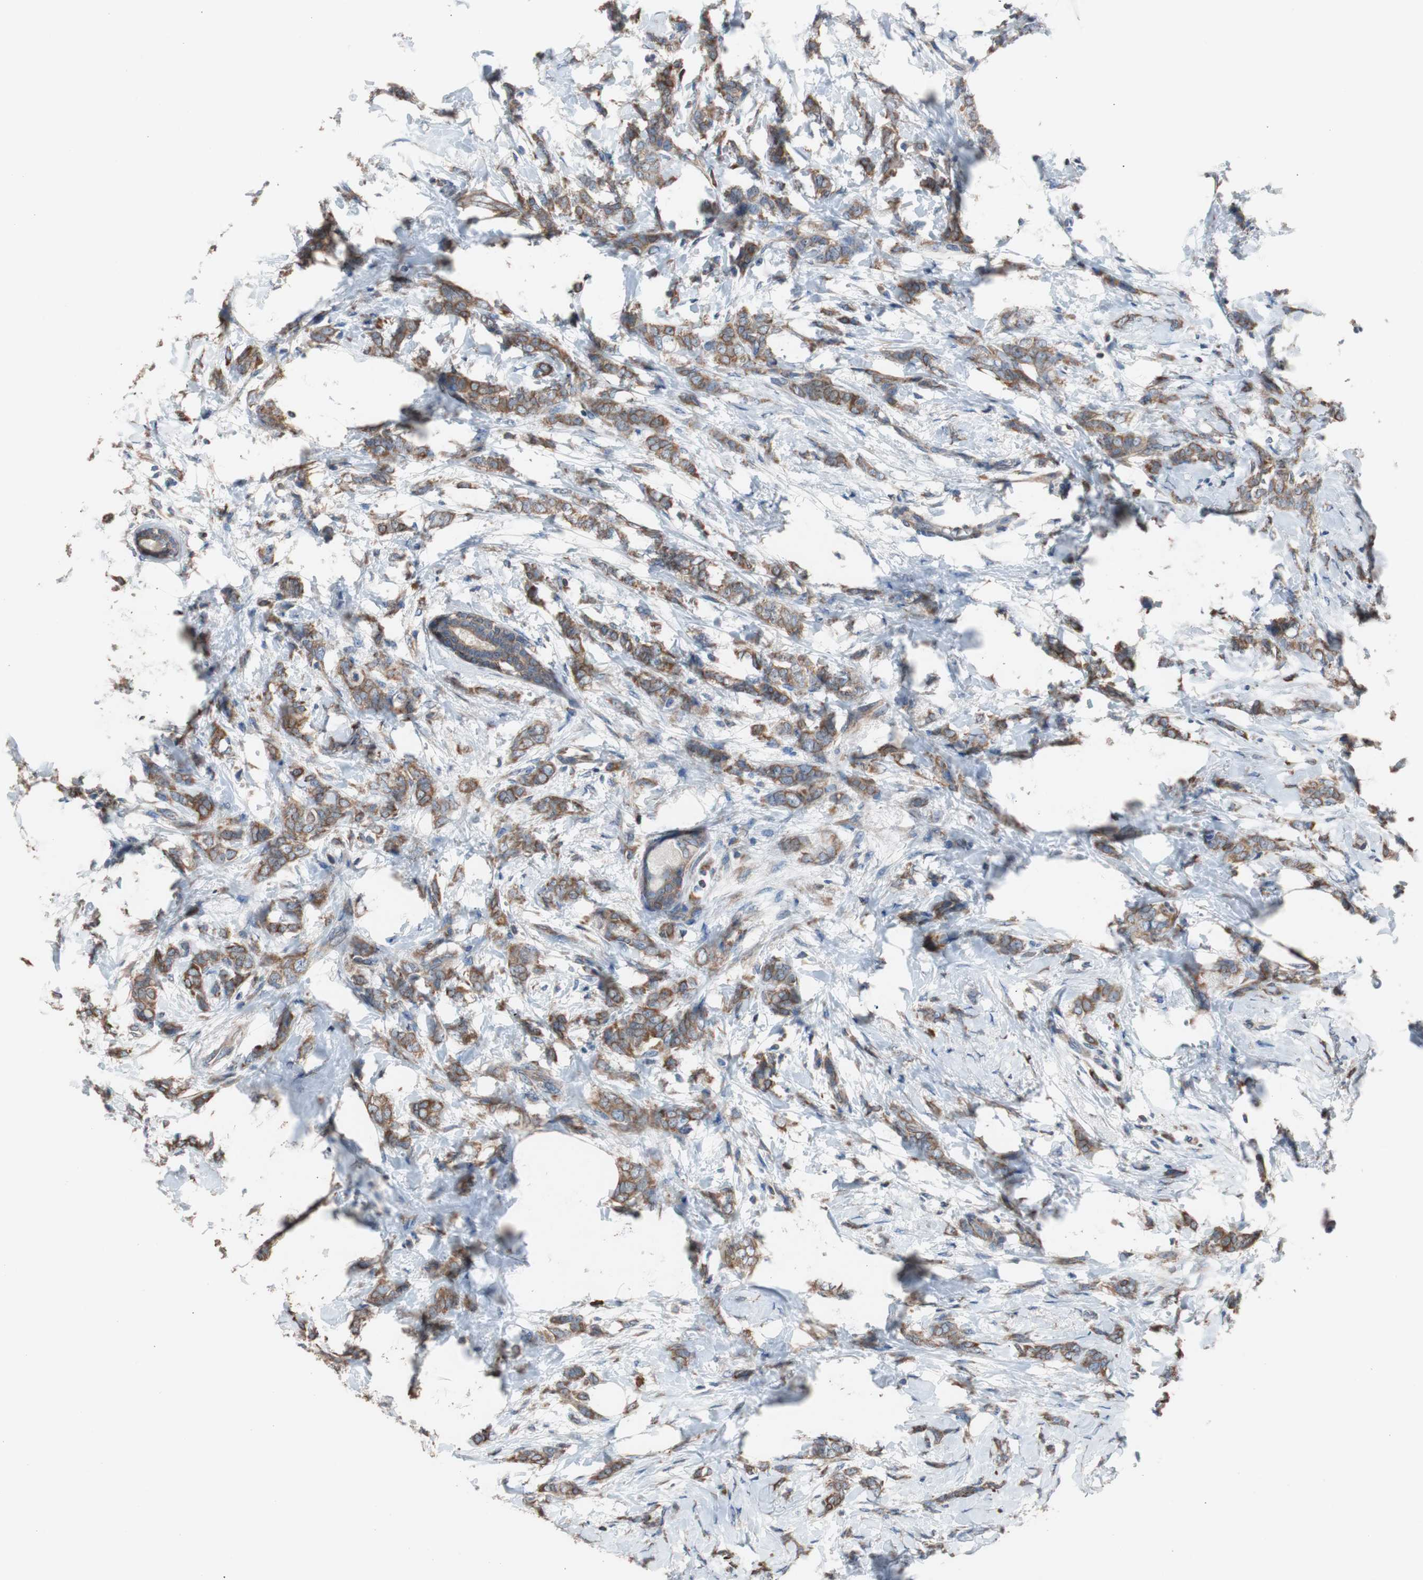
{"staining": {"intensity": "moderate", "quantity": ">75%", "location": "cytoplasmic/membranous"}, "tissue": "breast cancer", "cell_type": "Tumor cells", "image_type": "cancer", "snomed": [{"axis": "morphology", "description": "Lobular carcinoma, in situ"}, {"axis": "morphology", "description": "Lobular carcinoma"}, {"axis": "topography", "description": "Breast"}], "caption": "DAB (3,3'-diaminobenzidine) immunohistochemical staining of human breast cancer (lobular carcinoma) displays moderate cytoplasmic/membranous protein staining in approximately >75% of tumor cells.", "gene": "PBXIP1", "patient": {"sex": "female", "age": 41}}